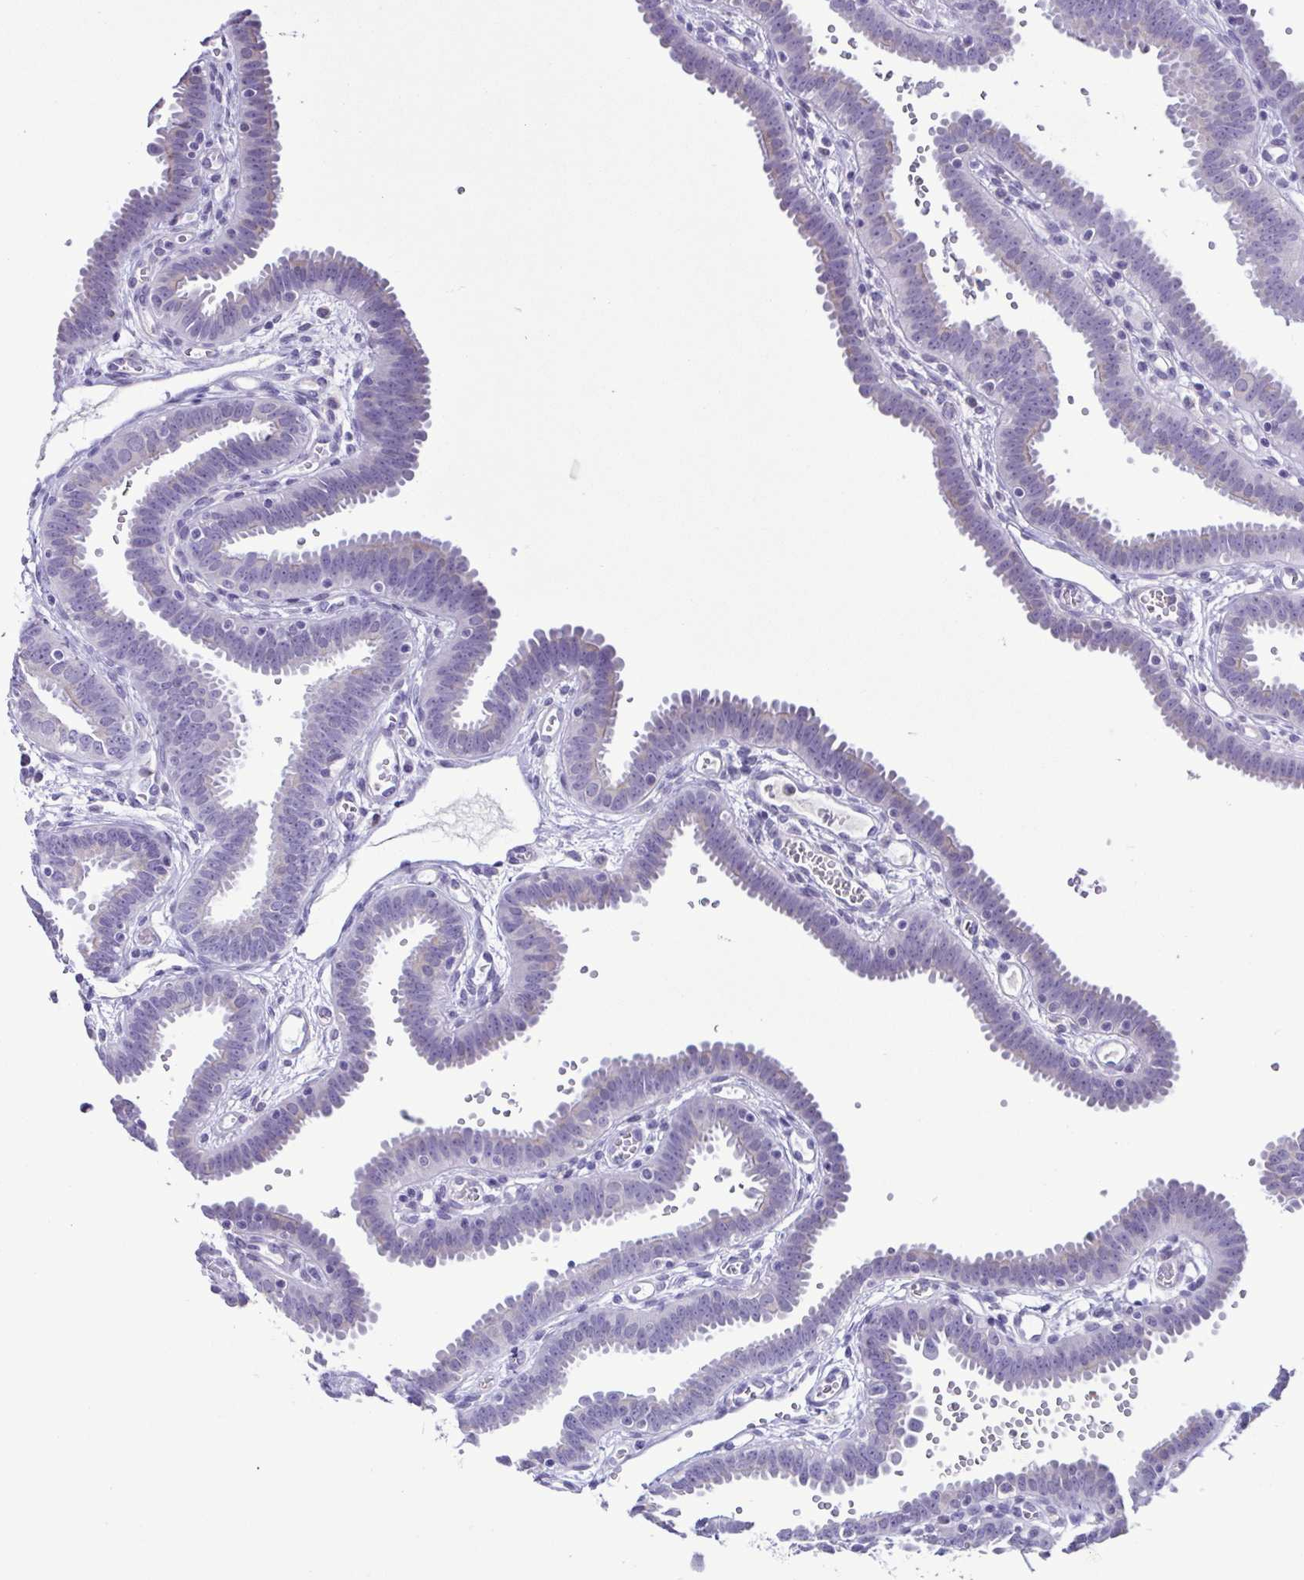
{"staining": {"intensity": "negative", "quantity": "none", "location": "none"}, "tissue": "fallopian tube", "cell_type": "Glandular cells", "image_type": "normal", "snomed": [{"axis": "morphology", "description": "Normal tissue, NOS"}, {"axis": "topography", "description": "Fallopian tube"}], "caption": "Human fallopian tube stained for a protein using immunohistochemistry (IHC) exhibits no staining in glandular cells.", "gene": "CBY2", "patient": {"sex": "female", "age": 37}}